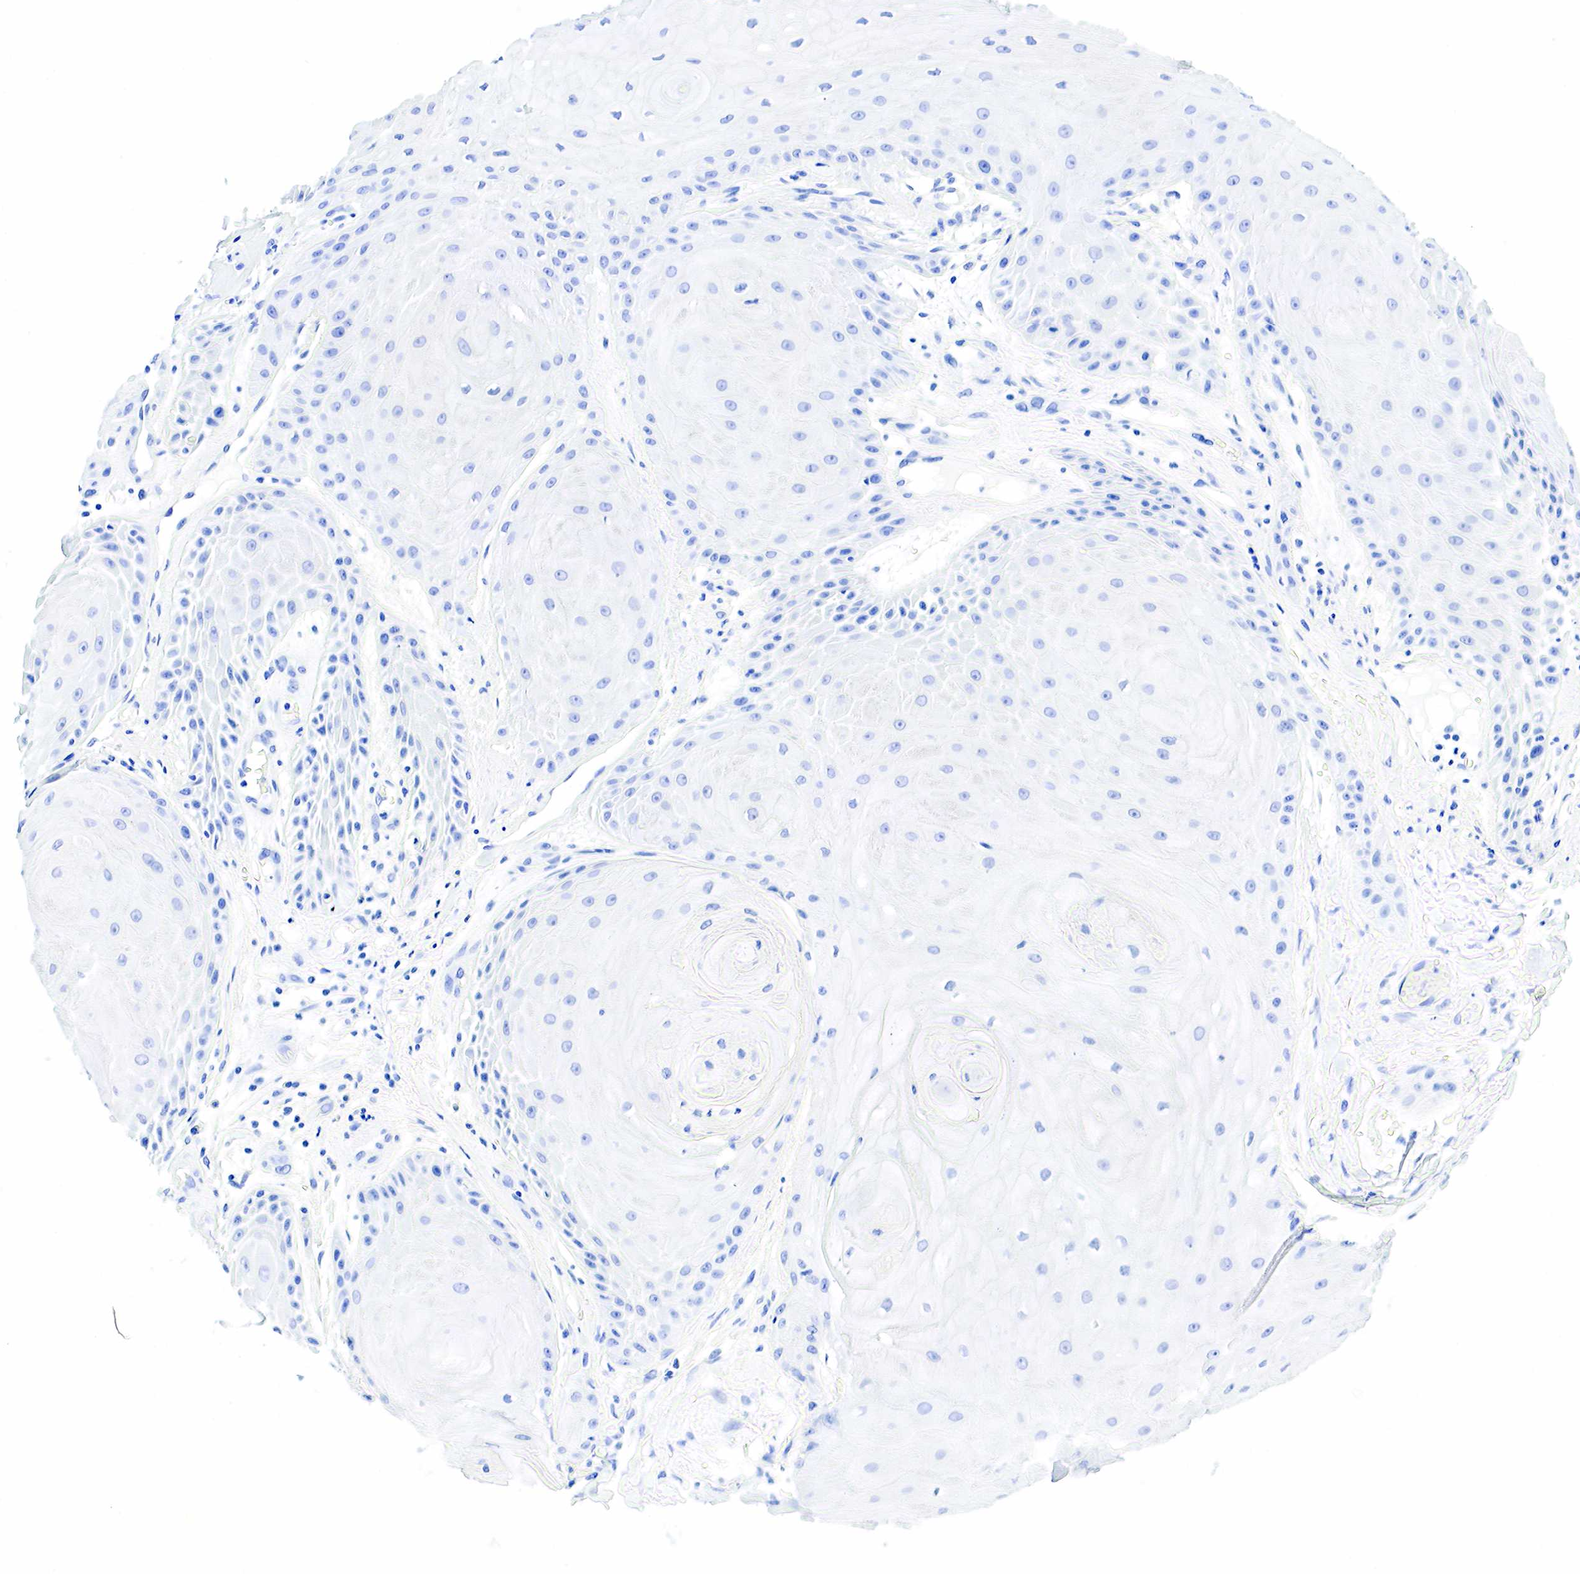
{"staining": {"intensity": "negative", "quantity": "none", "location": "none"}, "tissue": "skin cancer", "cell_type": "Tumor cells", "image_type": "cancer", "snomed": [{"axis": "morphology", "description": "Squamous cell carcinoma, NOS"}, {"axis": "topography", "description": "Skin"}], "caption": "The image displays no significant positivity in tumor cells of skin squamous cell carcinoma.", "gene": "KRT7", "patient": {"sex": "male", "age": 57}}